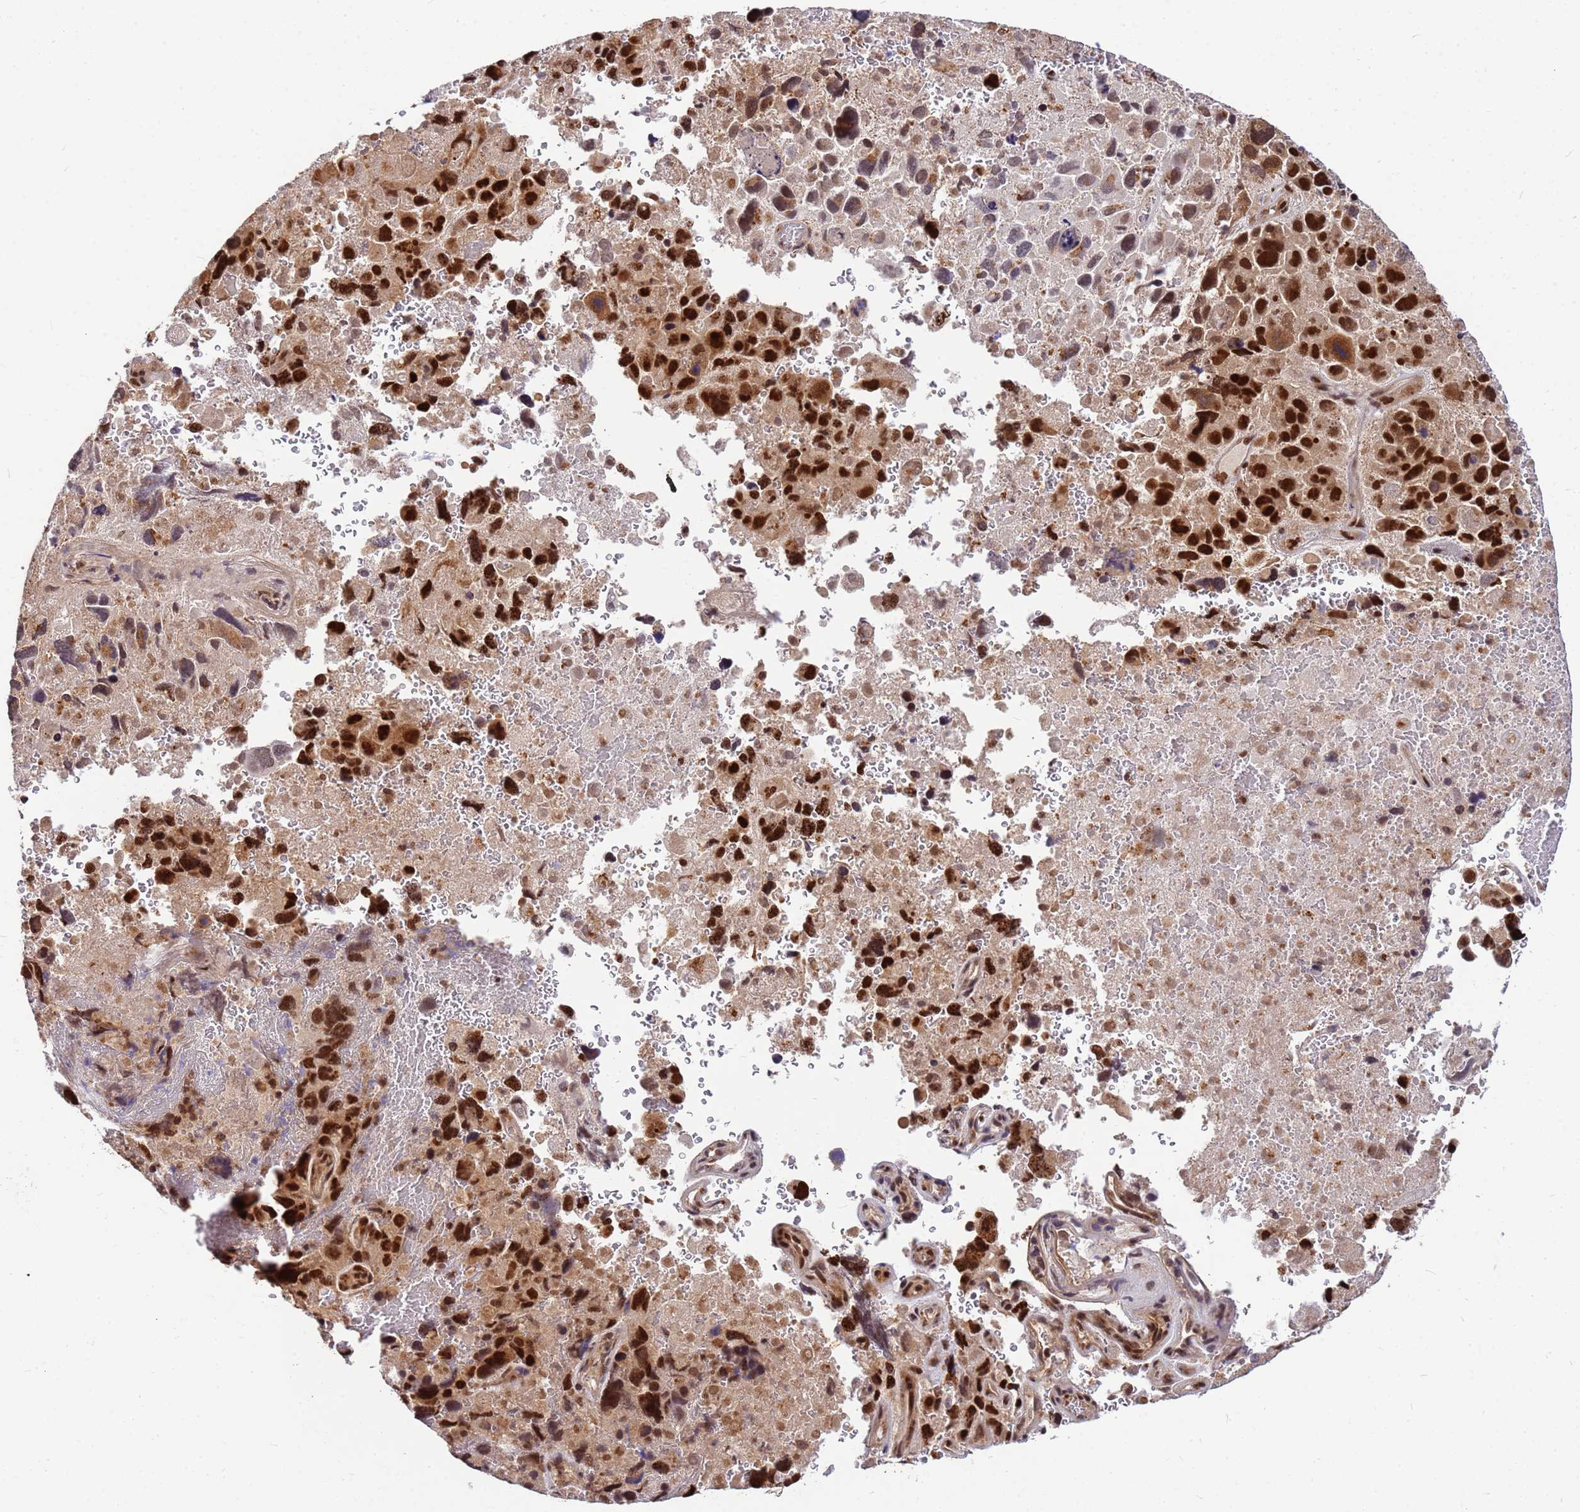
{"staining": {"intensity": "strong", "quantity": ">75%", "location": "nuclear"}, "tissue": "melanoma", "cell_type": "Tumor cells", "image_type": "cancer", "snomed": [{"axis": "morphology", "description": "Malignant melanoma, Metastatic site"}, {"axis": "topography", "description": "Brain"}], "caption": "IHC of human malignant melanoma (metastatic site) displays high levels of strong nuclear positivity in approximately >75% of tumor cells.", "gene": "NCBP2", "patient": {"sex": "female", "age": 53}}